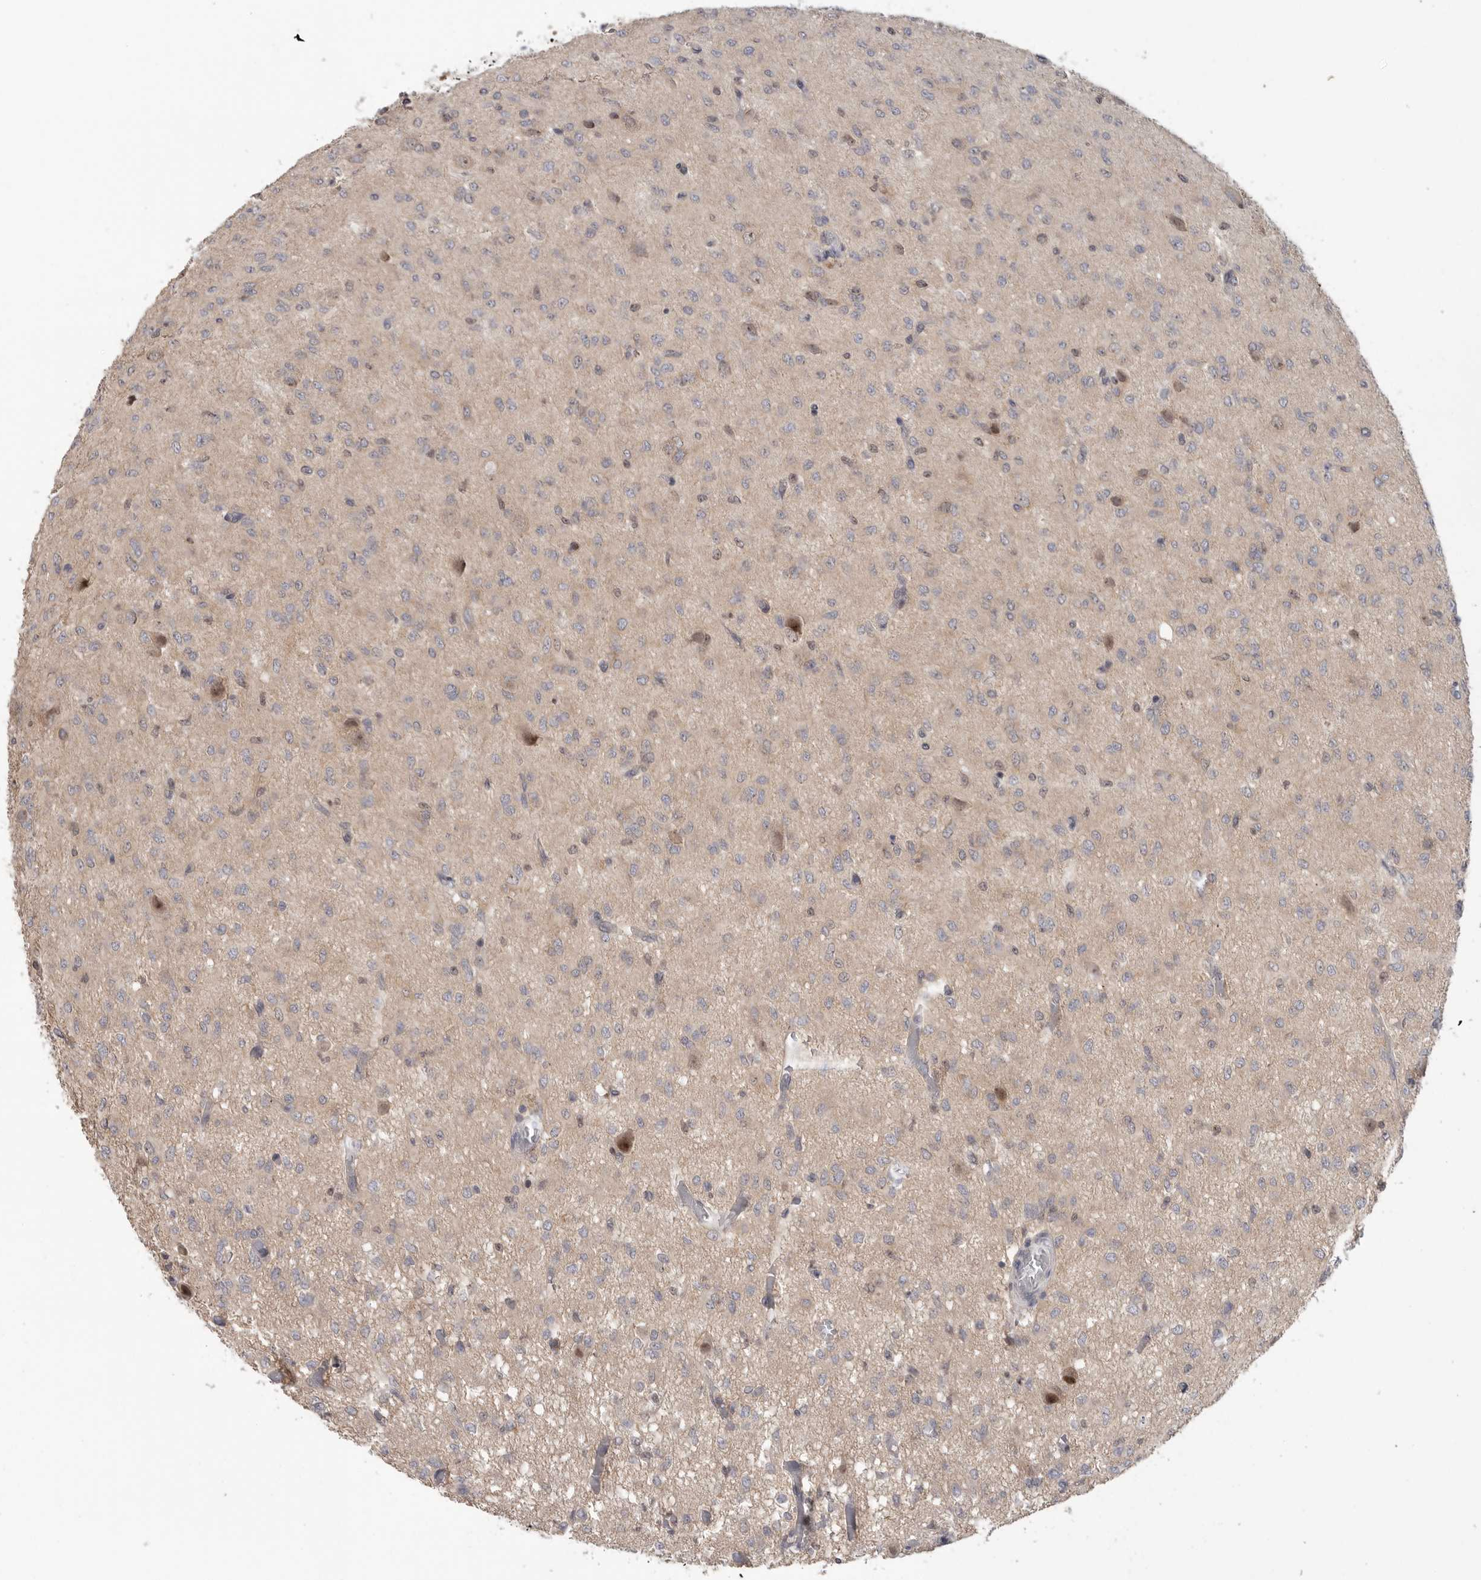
{"staining": {"intensity": "weak", "quantity": "25%-75%", "location": "cytoplasmic/membranous"}, "tissue": "glioma", "cell_type": "Tumor cells", "image_type": "cancer", "snomed": [{"axis": "morphology", "description": "Glioma, malignant, High grade"}, {"axis": "topography", "description": "Brain"}], "caption": "The photomicrograph reveals staining of glioma, revealing weak cytoplasmic/membranous protein positivity (brown color) within tumor cells.", "gene": "KLK5", "patient": {"sex": "female", "age": 59}}